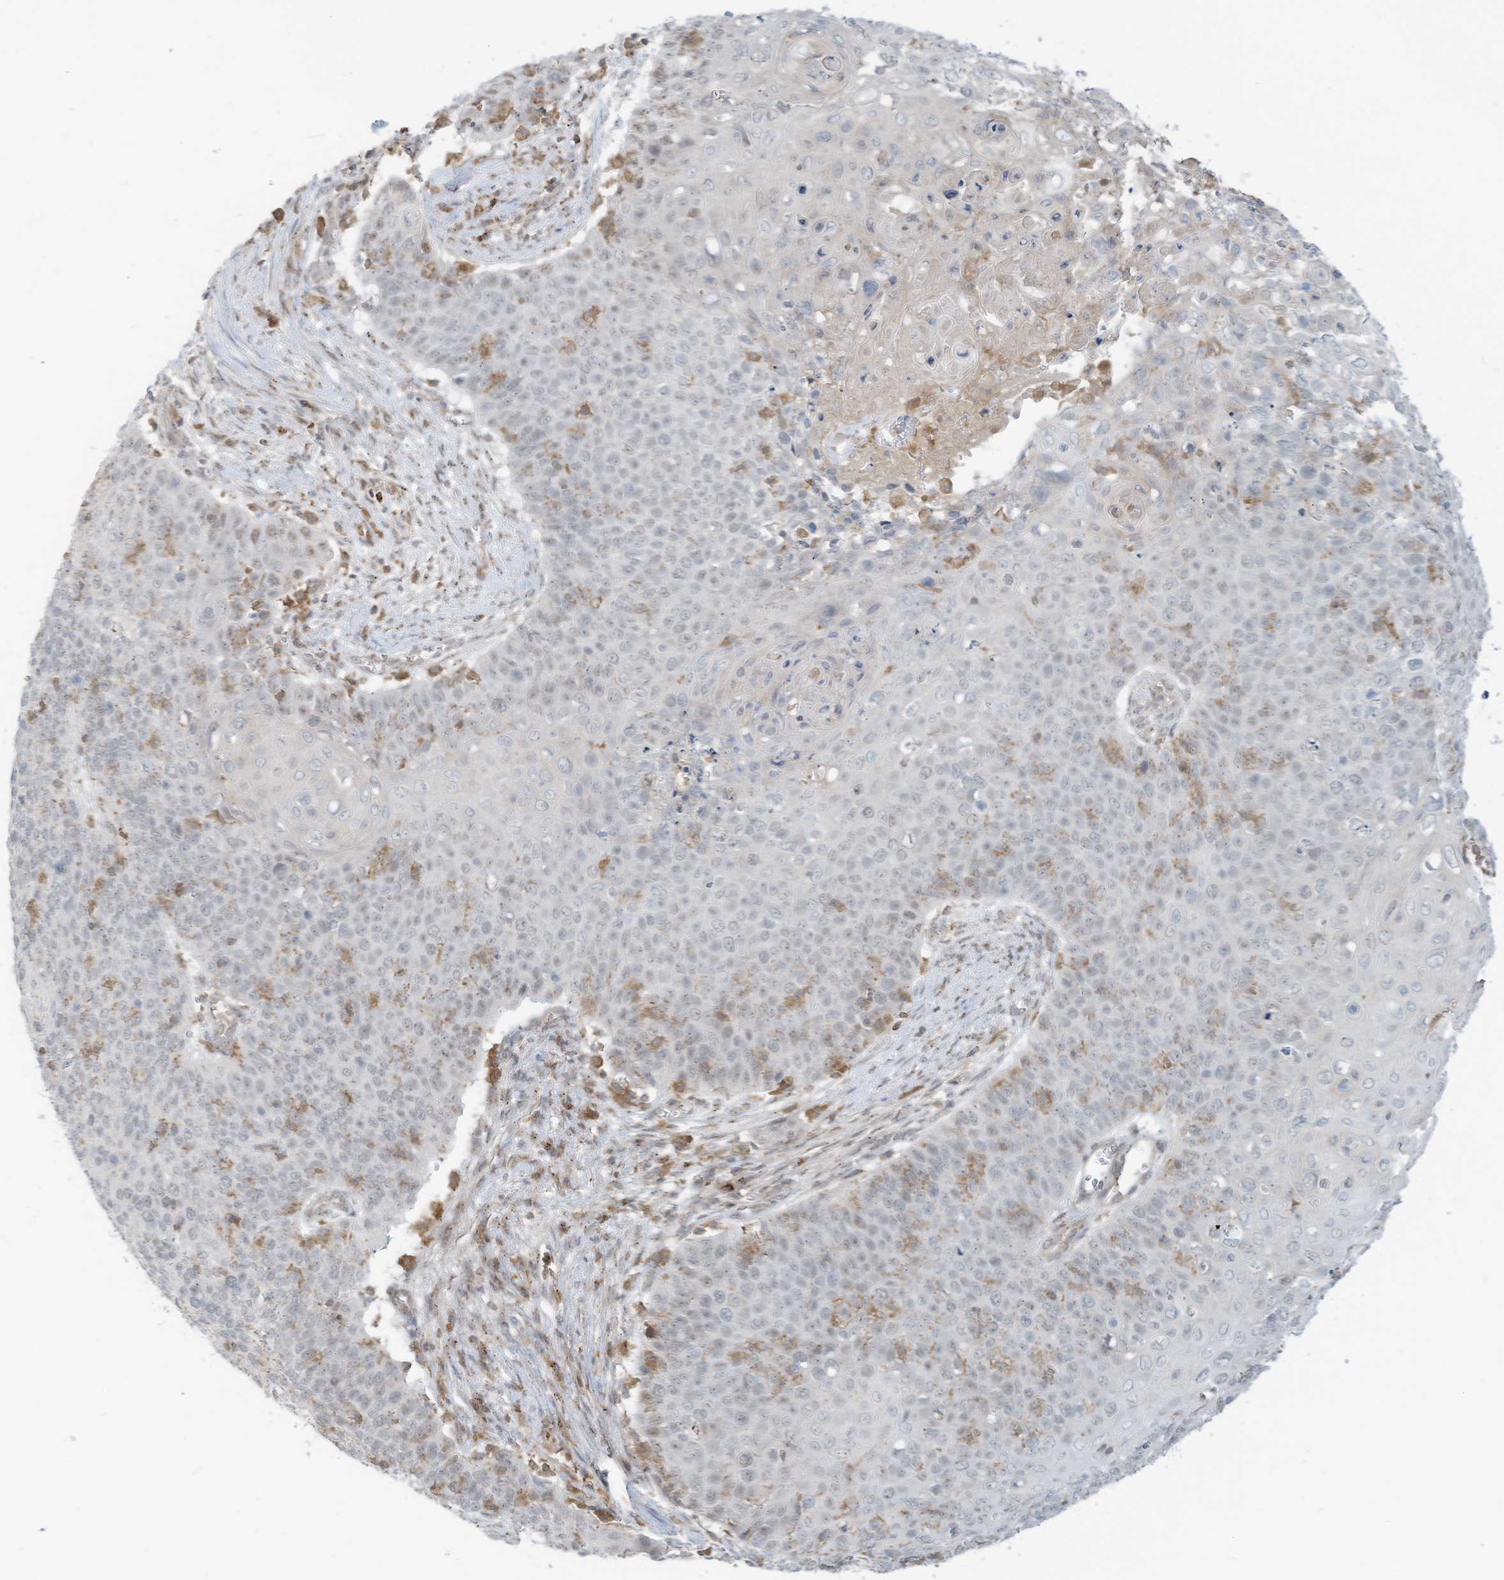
{"staining": {"intensity": "negative", "quantity": "none", "location": "none"}, "tissue": "cervical cancer", "cell_type": "Tumor cells", "image_type": "cancer", "snomed": [{"axis": "morphology", "description": "Squamous cell carcinoma, NOS"}, {"axis": "topography", "description": "Cervix"}], "caption": "The immunohistochemistry micrograph has no significant staining in tumor cells of cervical cancer tissue.", "gene": "PARVG", "patient": {"sex": "female", "age": 39}}